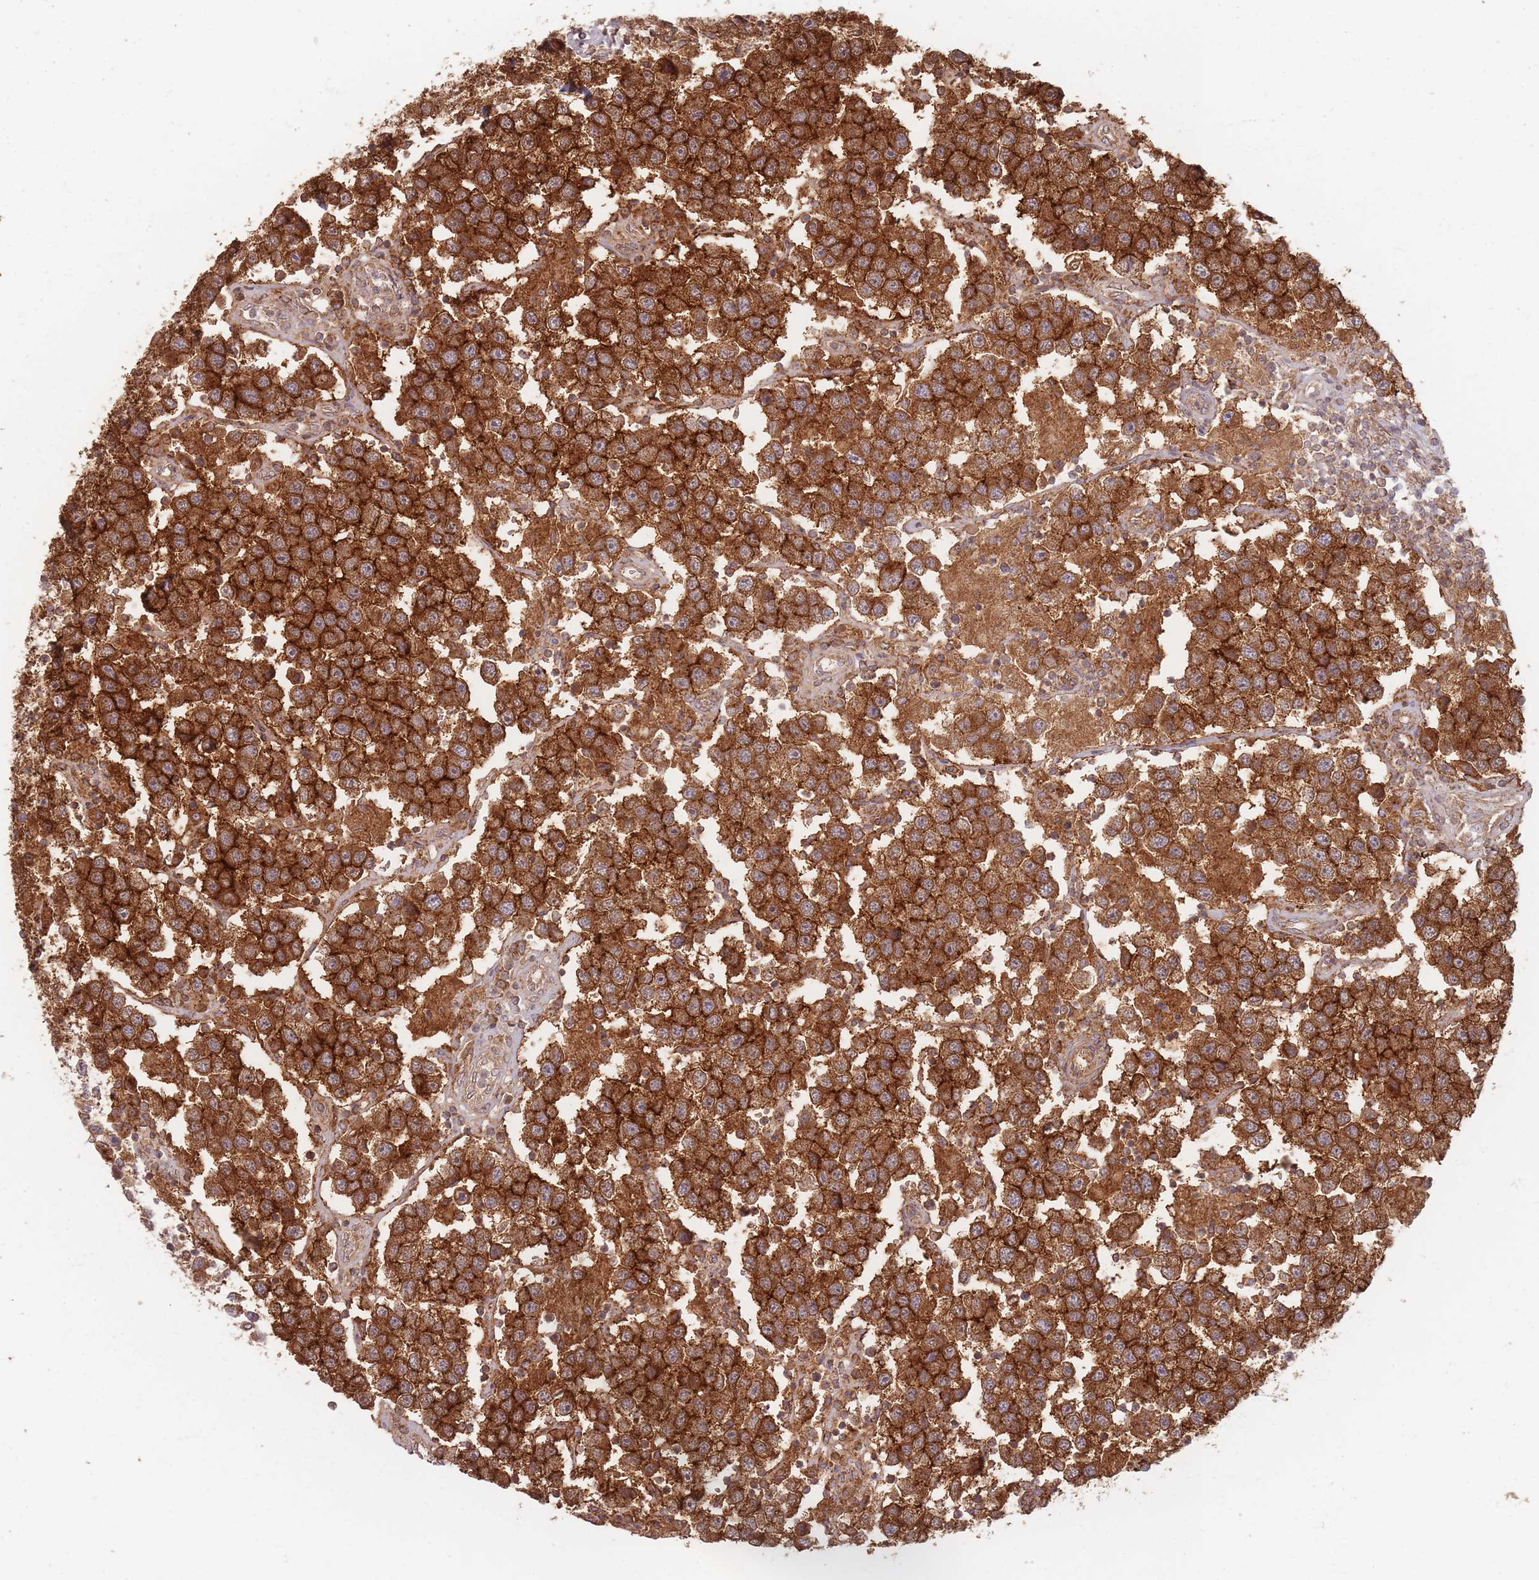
{"staining": {"intensity": "strong", "quantity": ">75%", "location": "cytoplasmic/membranous"}, "tissue": "testis cancer", "cell_type": "Tumor cells", "image_type": "cancer", "snomed": [{"axis": "morphology", "description": "Seminoma, NOS"}, {"axis": "topography", "description": "Testis"}], "caption": "This is an image of immunohistochemistry staining of seminoma (testis), which shows strong expression in the cytoplasmic/membranous of tumor cells.", "gene": "MRPS6", "patient": {"sex": "male", "age": 37}}